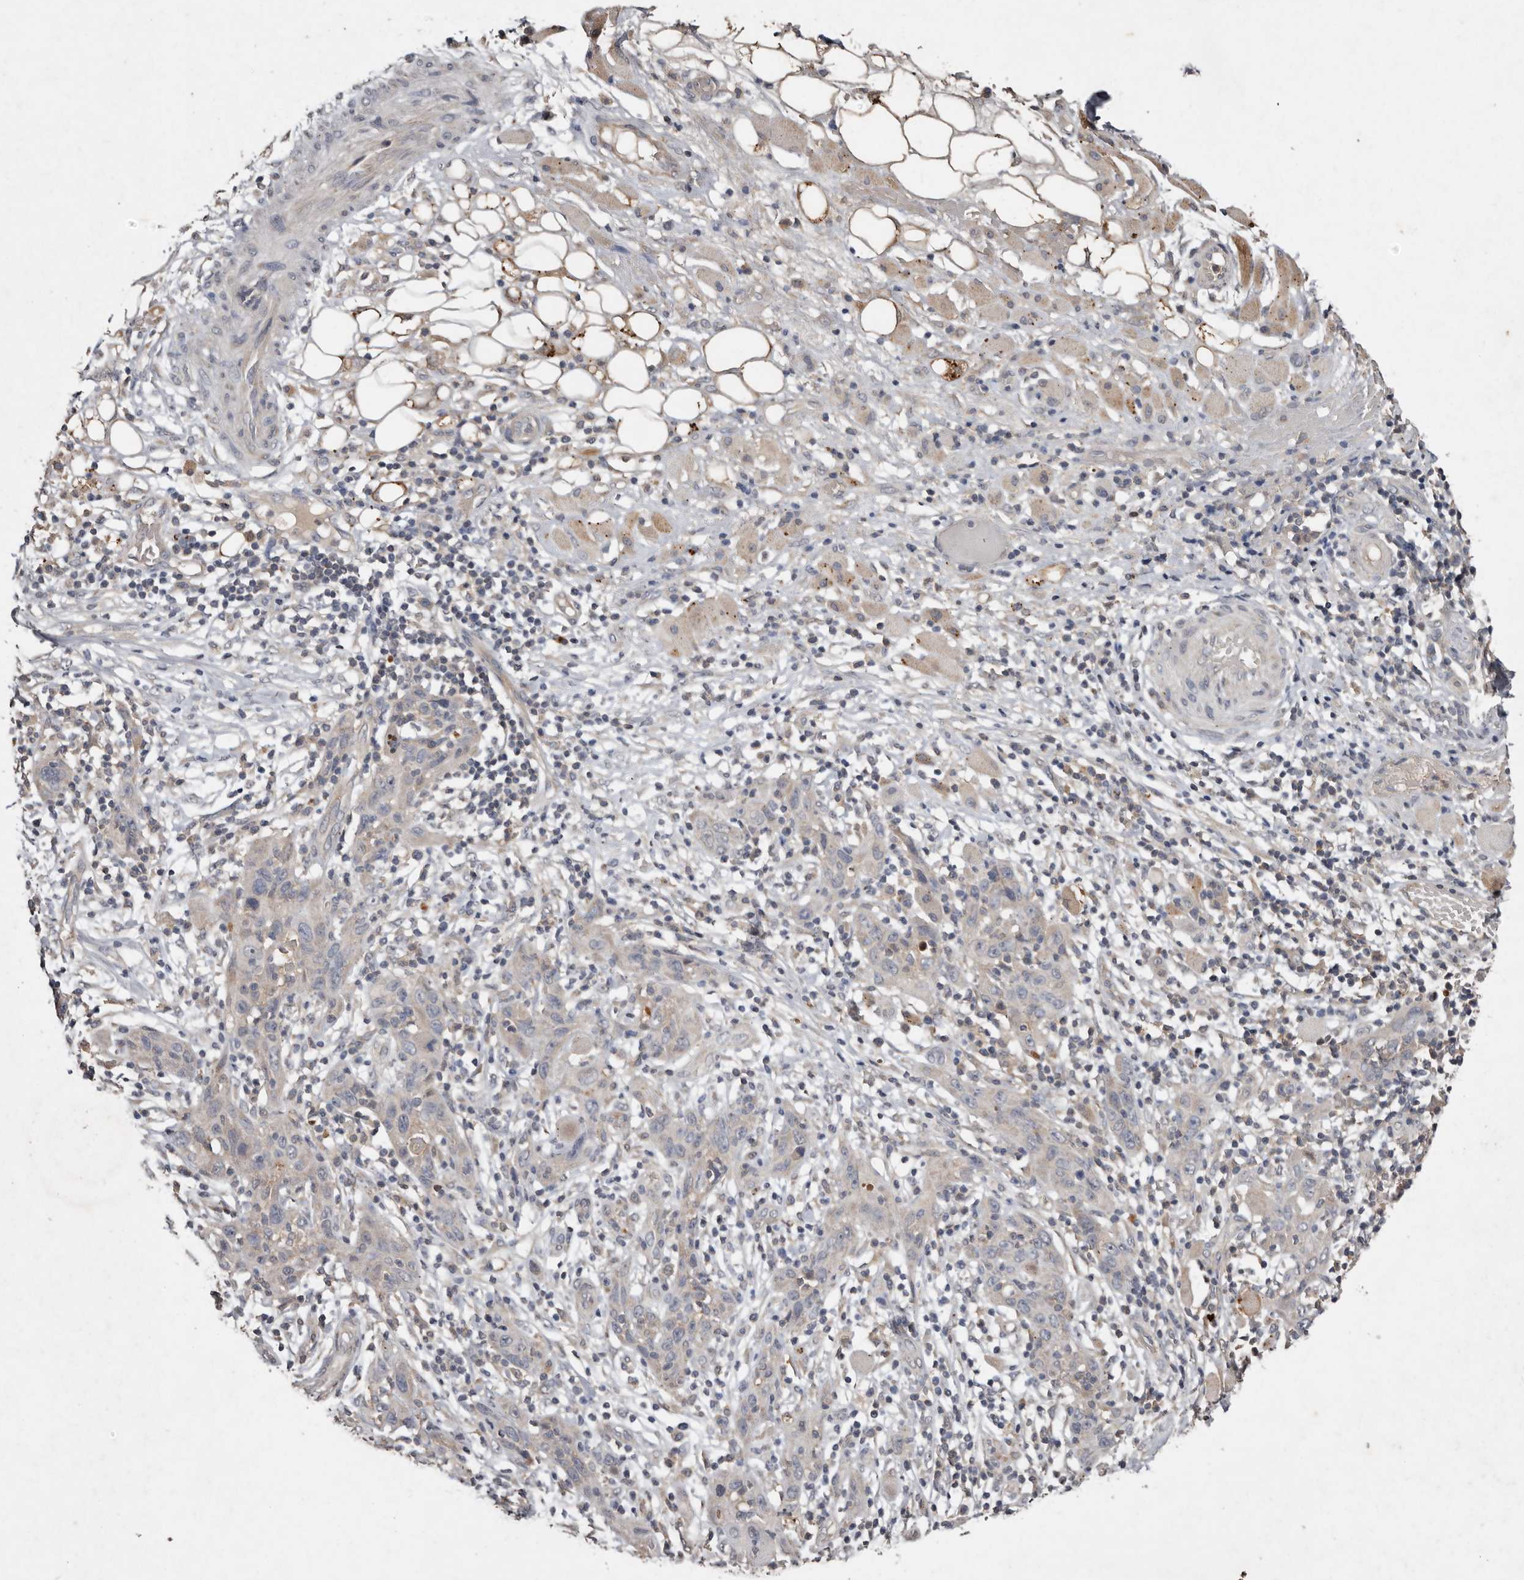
{"staining": {"intensity": "weak", "quantity": "<25%", "location": "cytoplasmic/membranous"}, "tissue": "skin cancer", "cell_type": "Tumor cells", "image_type": "cancer", "snomed": [{"axis": "morphology", "description": "Squamous cell carcinoma, NOS"}, {"axis": "topography", "description": "Skin"}], "caption": "An IHC micrograph of squamous cell carcinoma (skin) is shown. There is no staining in tumor cells of squamous cell carcinoma (skin). (Stains: DAB (3,3'-diaminobenzidine) immunohistochemistry (IHC) with hematoxylin counter stain, Microscopy: brightfield microscopy at high magnification).", "gene": "EDEM1", "patient": {"sex": "female", "age": 88}}